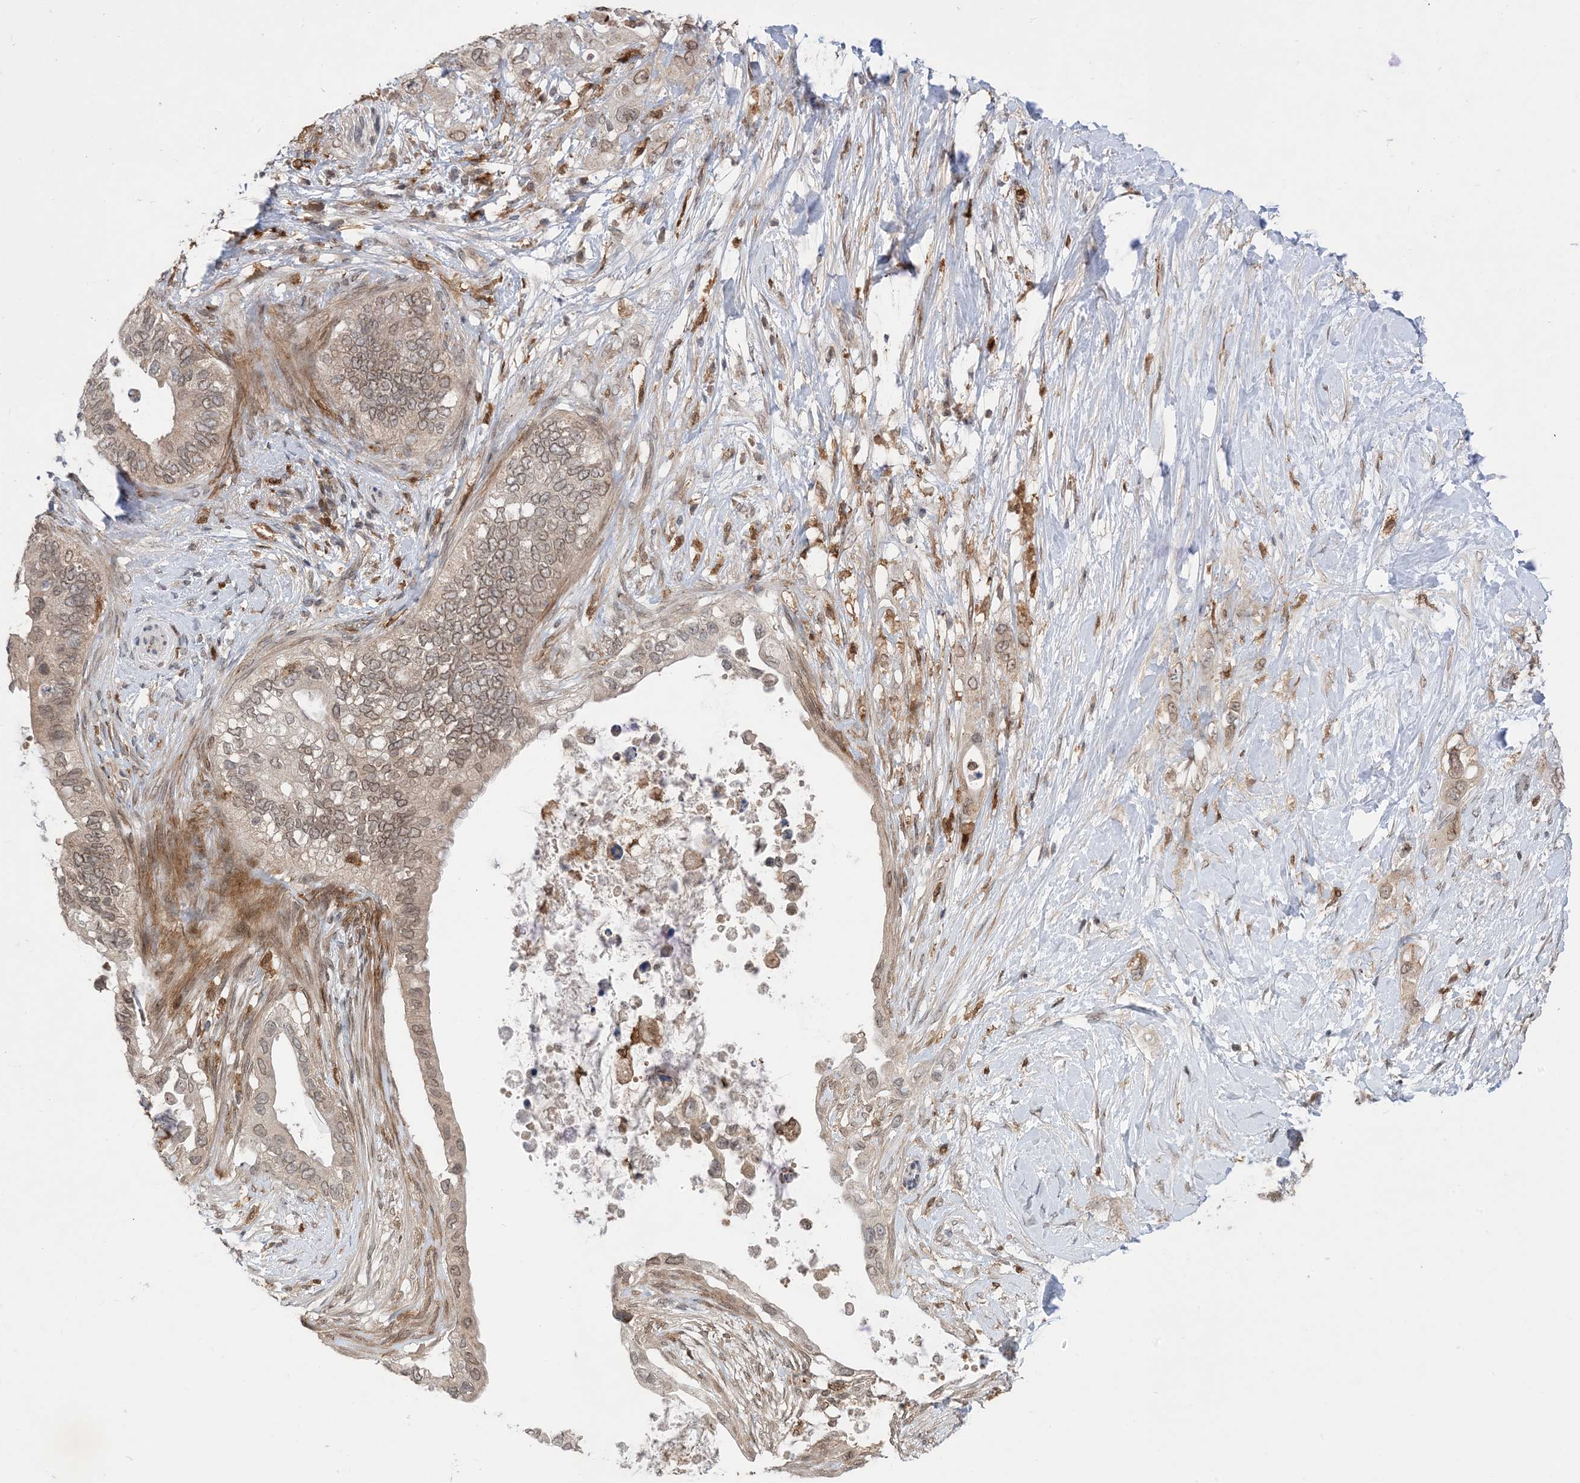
{"staining": {"intensity": "weak", "quantity": ">75%", "location": "cytoplasmic/membranous,nuclear"}, "tissue": "pancreatic cancer", "cell_type": "Tumor cells", "image_type": "cancer", "snomed": [{"axis": "morphology", "description": "Adenocarcinoma, NOS"}, {"axis": "topography", "description": "Pancreas"}], "caption": "Weak cytoplasmic/membranous and nuclear protein staining is seen in about >75% of tumor cells in pancreatic cancer.", "gene": "NAGK", "patient": {"sex": "female", "age": 56}}